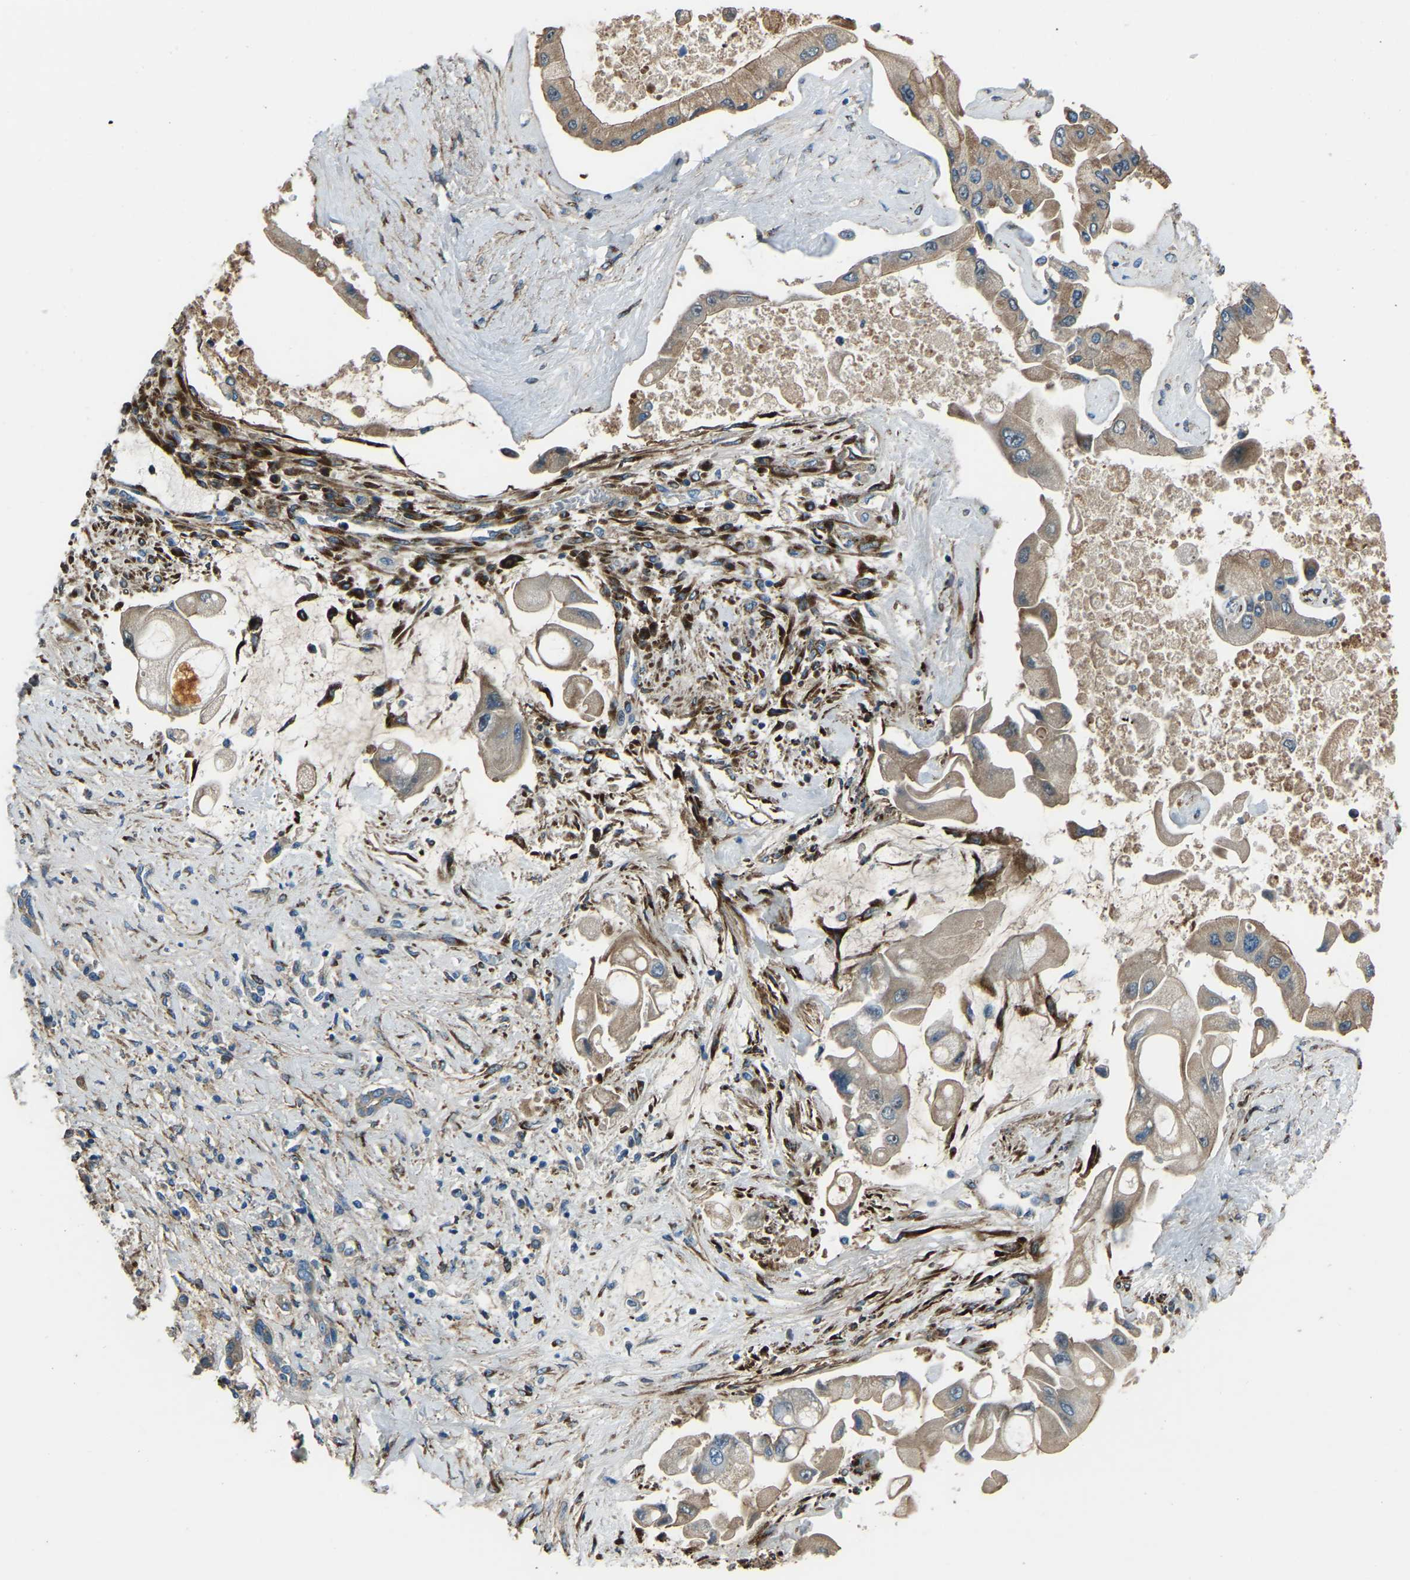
{"staining": {"intensity": "moderate", "quantity": ">75%", "location": "cytoplasmic/membranous"}, "tissue": "liver cancer", "cell_type": "Tumor cells", "image_type": "cancer", "snomed": [{"axis": "morphology", "description": "Cholangiocarcinoma"}, {"axis": "topography", "description": "Liver"}], "caption": "Immunohistochemistry staining of liver cancer, which displays medium levels of moderate cytoplasmic/membranous expression in approximately >75% of tumor cells indicating moderate cytoplasmic/membranous protein positivity. The staining was performed using DAB (3,3'-diaminobenzidine) (brown) for protein detection and nuclei were counterstained in hematoxylin (blue).", "gene": "COL3A1", "patient": {"sex": "male", "age": 50}}